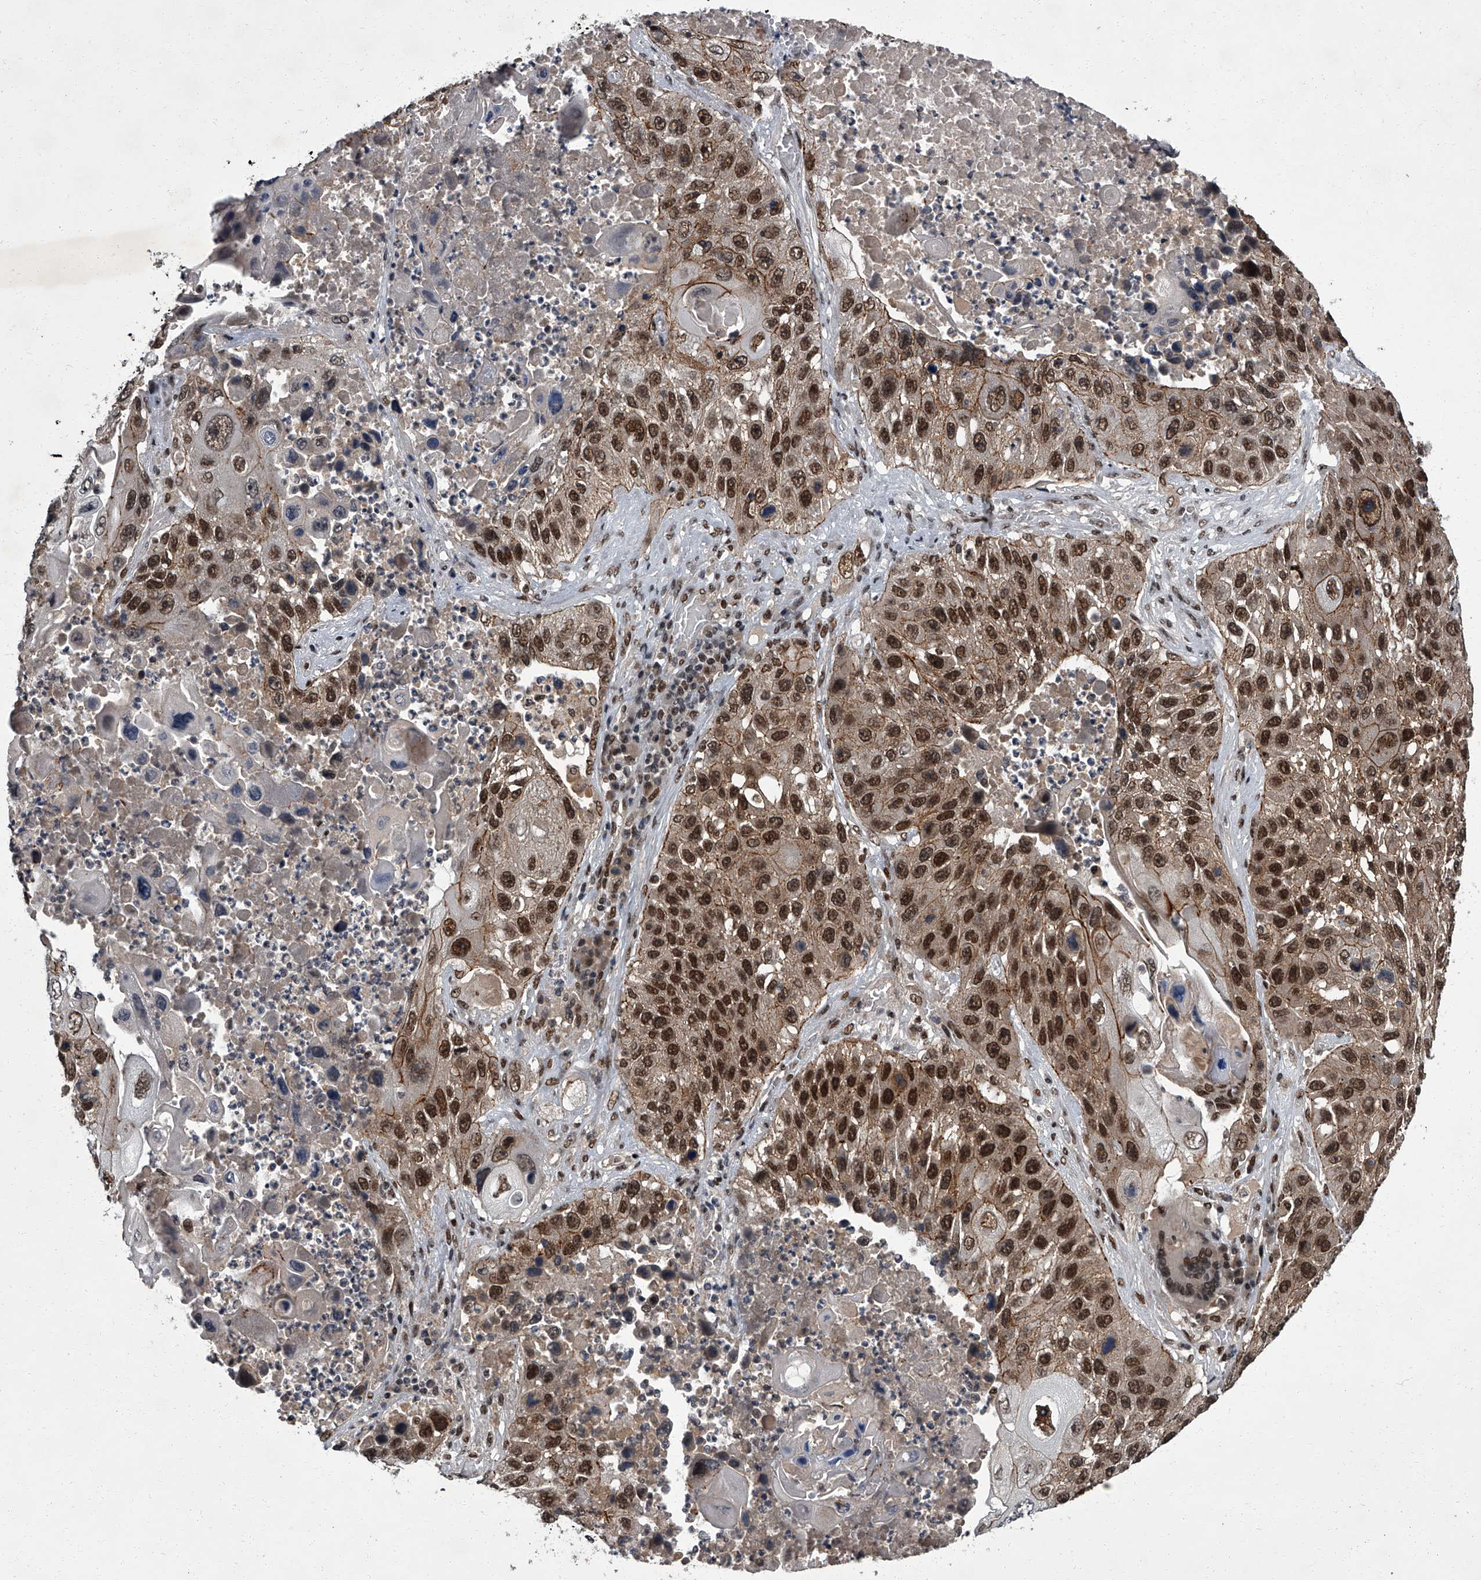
{"staining": {"intensity": "strong", "quantity": ">75%", "location": "cytoplasmic/membranous,nuclear"}, "tissue": "lung cancer", "cell_type": "Tumor cells", "image_type": "cancer", "snomed": [{"axis": "morphology", "description": "Squamous cell carcinoma, NOS"}, {"axis": "topography", "description": "Lung"}], "caption": "An IHC photomicrograph of tumor tissue is shown. Protein staining in brown labels strong cytoplasmic/membranous and nuclear positivity in lung cancer within tumor cells.", "gene": "ZNF518B", "patient": {"sex": "male", "age": 61}}